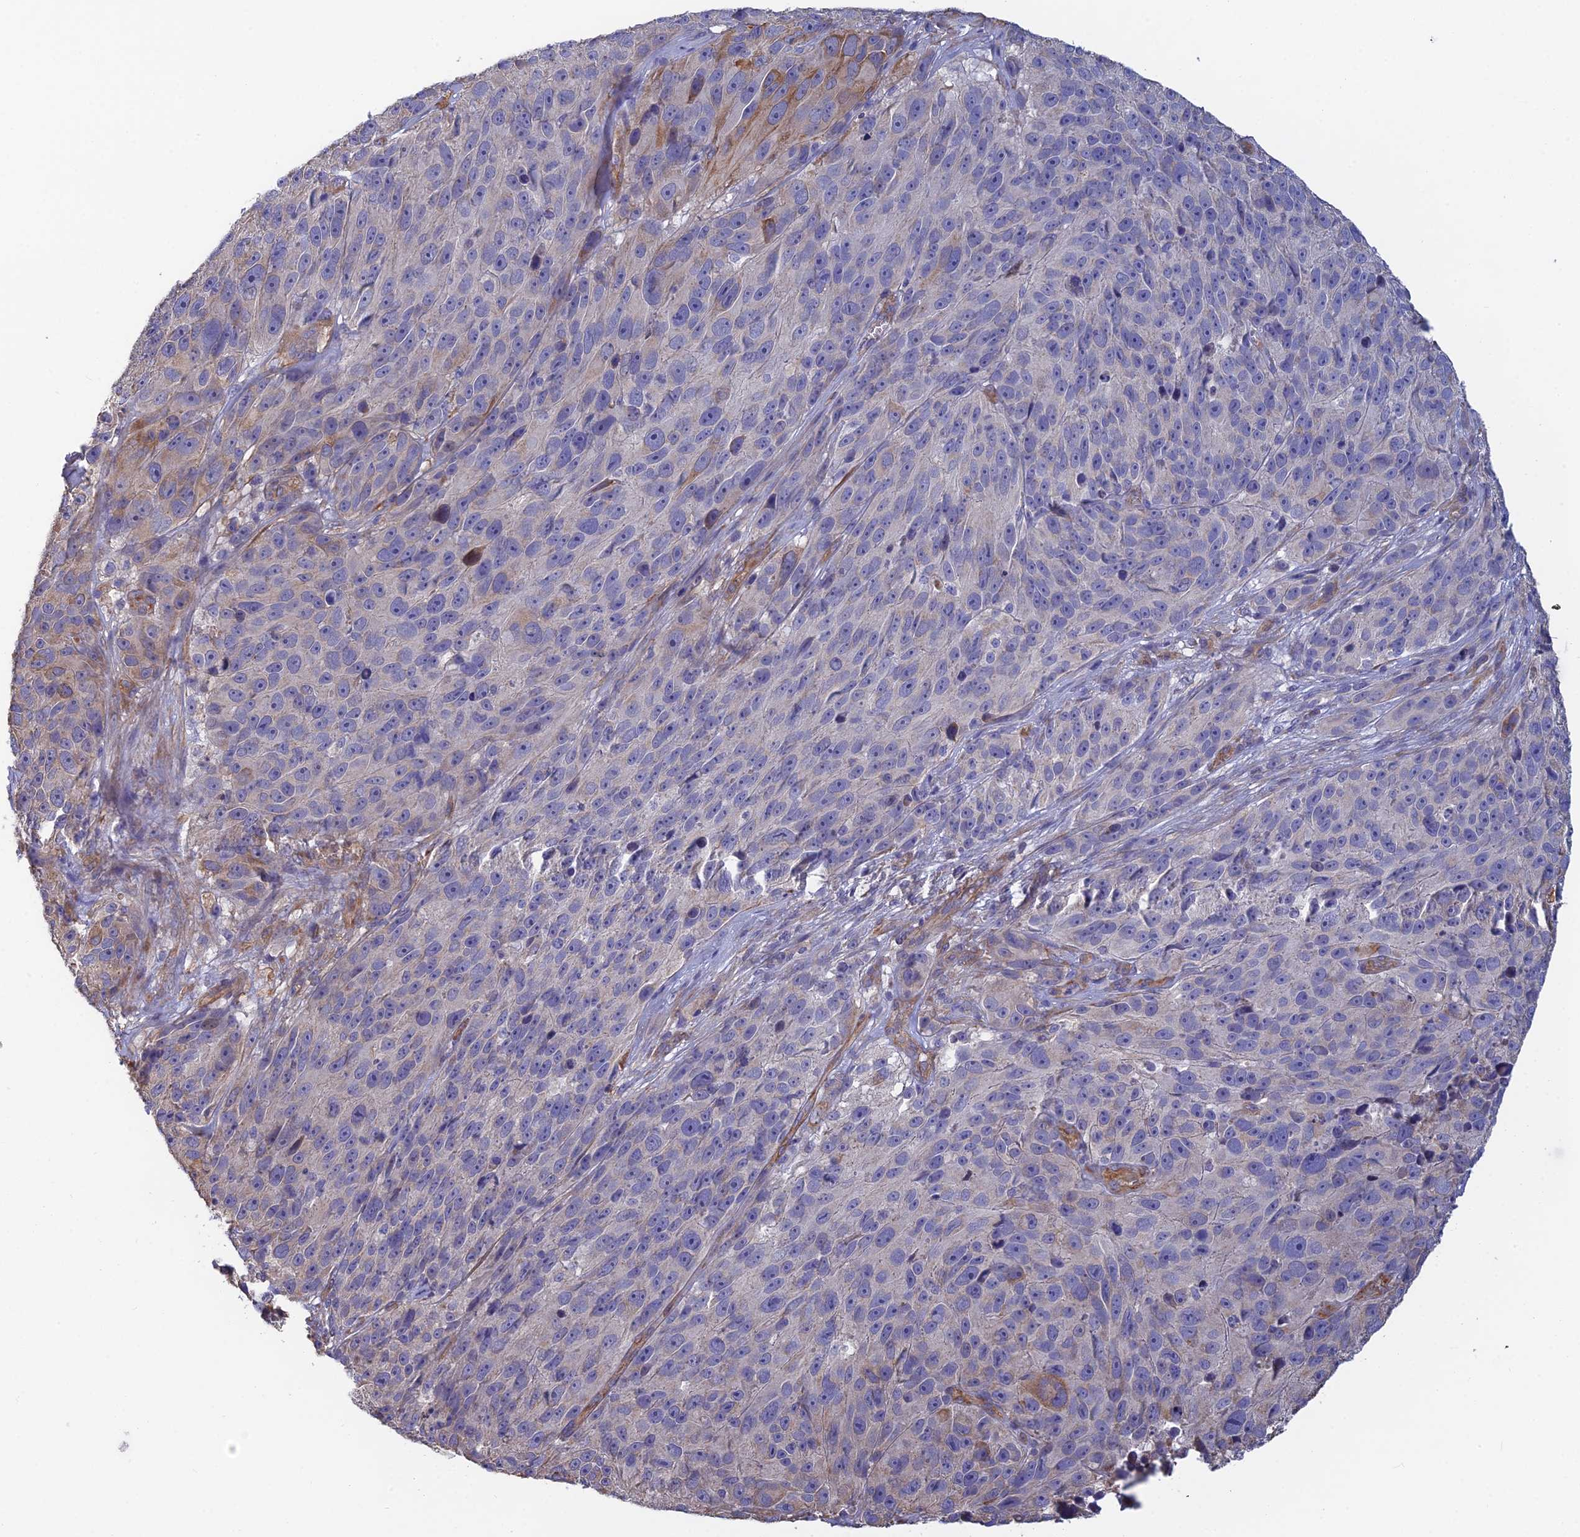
{"staining": {"intensity": "moderate", "quantity": "<25%", "location": "cytoplasmic/membranous"}, "tissue": "melanoma", "cell_type": "Tumor cells", "image_type": "cancer", "snomed": [{"axis": "morphology", "description": "Malignant melanoma, NOS"}, {"axis": "topography", "description": "Skin"}], "caption": "High-power microscopy captured an immunohistochemistry histopathology image of malignant melanoma, revealing moderate cytoplasmic/membranous positivity in approximately <25% of tumor cells.", "gene": "PCDHA5", "patient": {"sex": "male", "age": 84}}